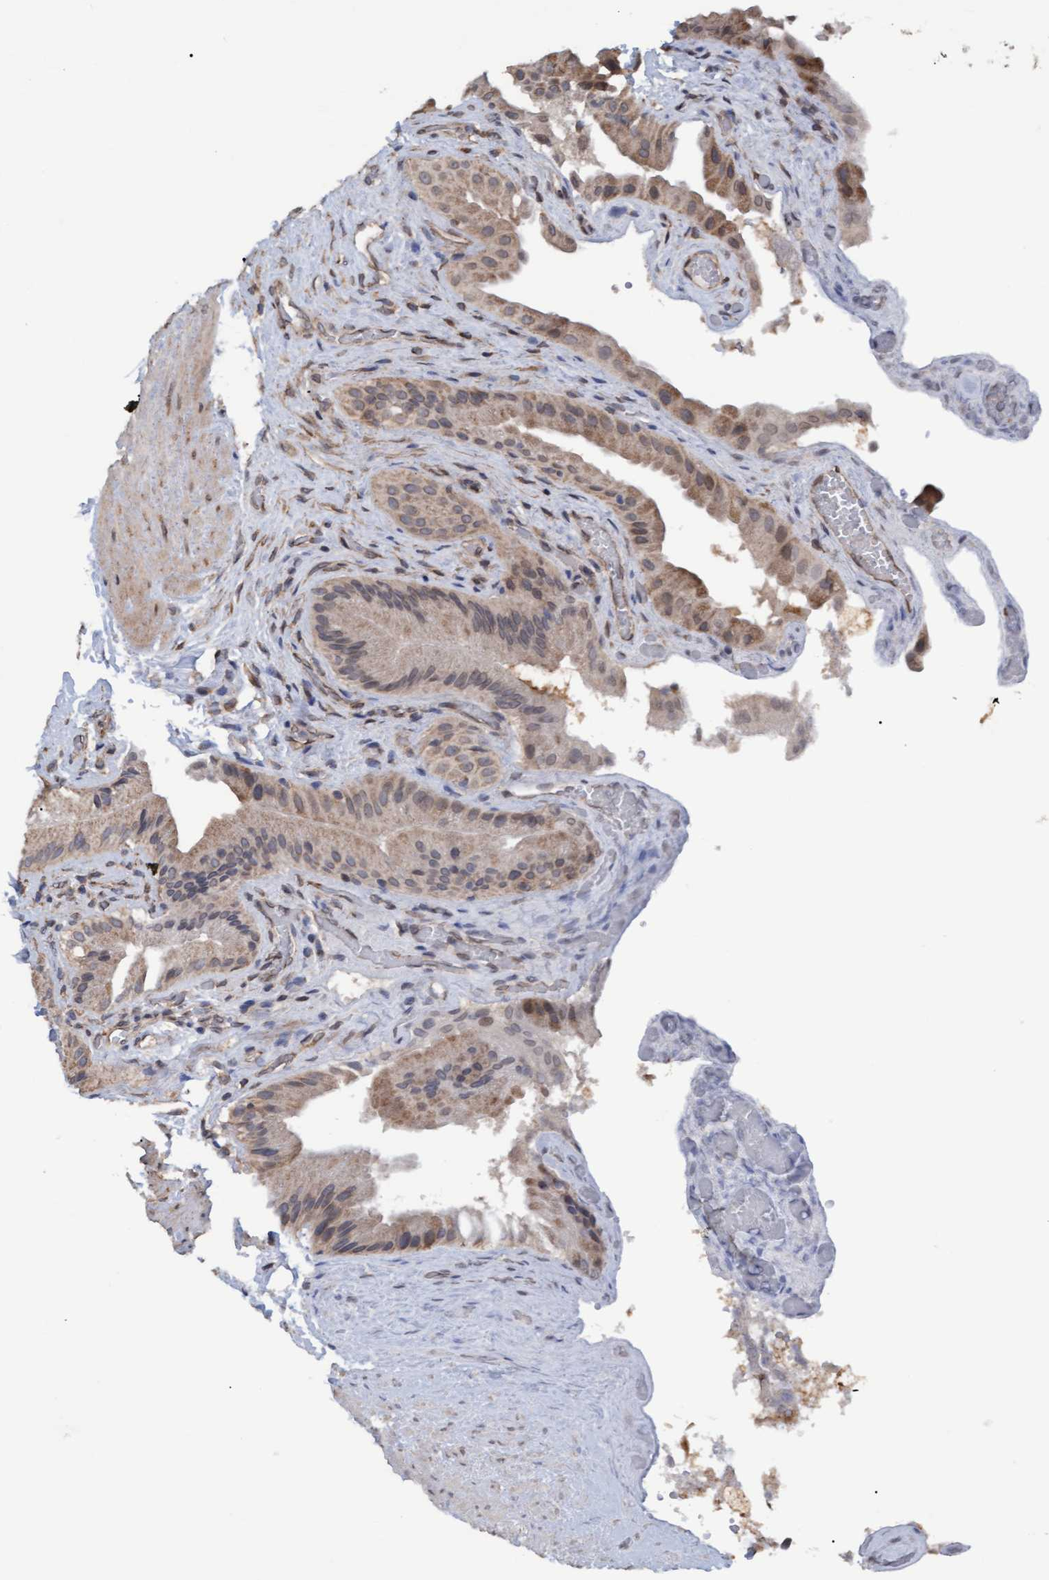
{"staining": {"intensity": "moderate", "quantity": ">75%", "location": "cytoplasmic/membranous"}, "tissue": "gallbladder", "cell_type": "Glandular cells", "image_type": "normal", "snomed": [{"axis": "morphology", "description": "Normal tissue, NOS"}, {"axis": "topography", "description": "Gallbladder"}], "caption": "The histopathology image exhibits staining of benign gallbladder, revealing moderate cytoplasmic/membranous protein positivity (brown color) within glandular cells.", "gene": "MGLL", "patient": {"sex": "male", "age": 49}}